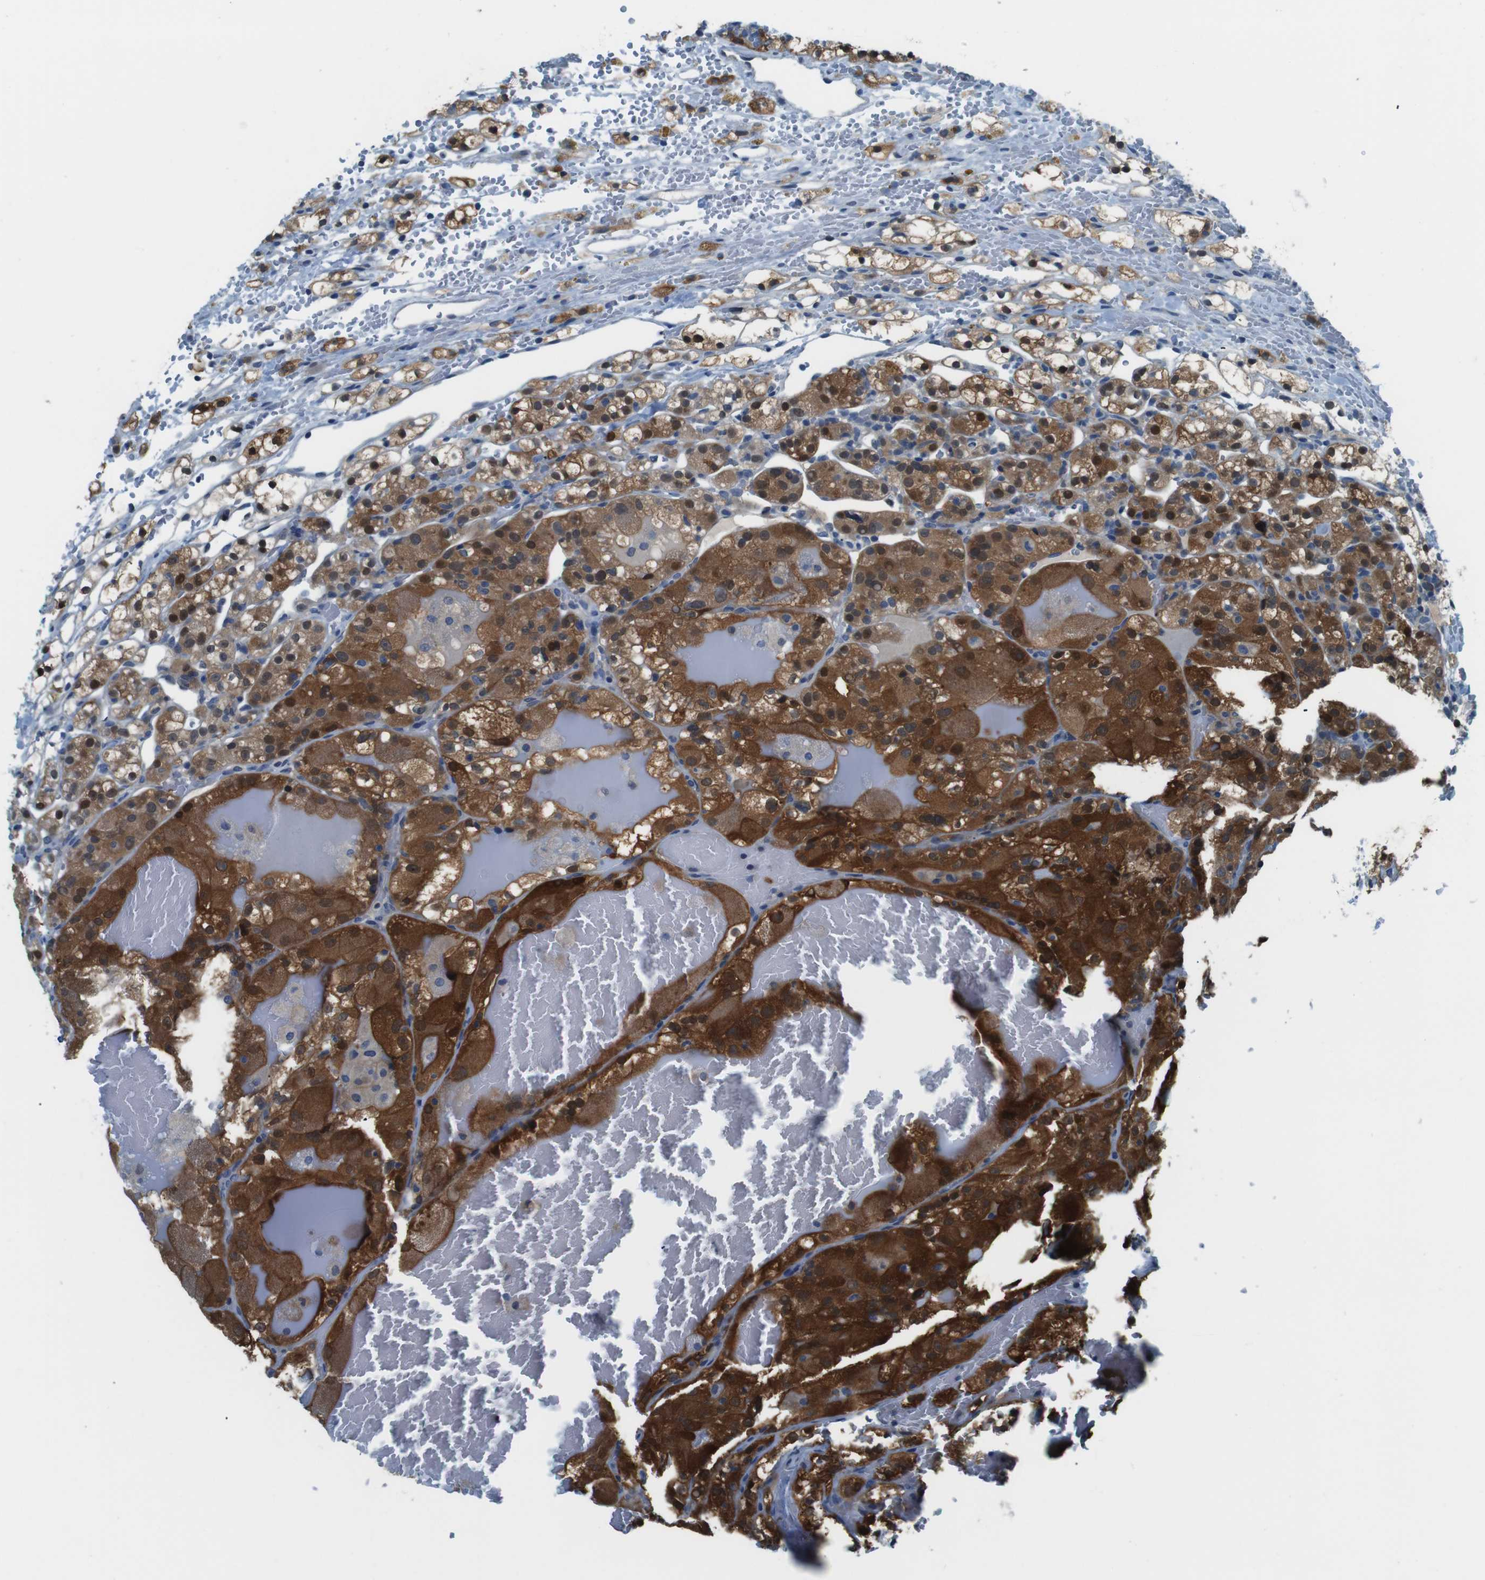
{"staining": {"intensity": "strong", "quantity": ">75%", "location": "cytoplasmic/membranous,nuclear"}, "tissue": "renal cancer", "cell_type": "Tumor cells", "image_type": "cancer", "snomed": [{"axis": "morphology", "description": "Adenocarcinoma, NOS"}, {"axis": "topography", "description": "Kidney"}], "caption": "DAB immunohistochemical staining of human renal cancer (adenocarcinoma) shows strong cytoplasmic/membranous and nuclear protein staining in approximately >75% of tumor cells.", "gene": "NANOS2", "patient": {"sex": "male", "age": 61}}